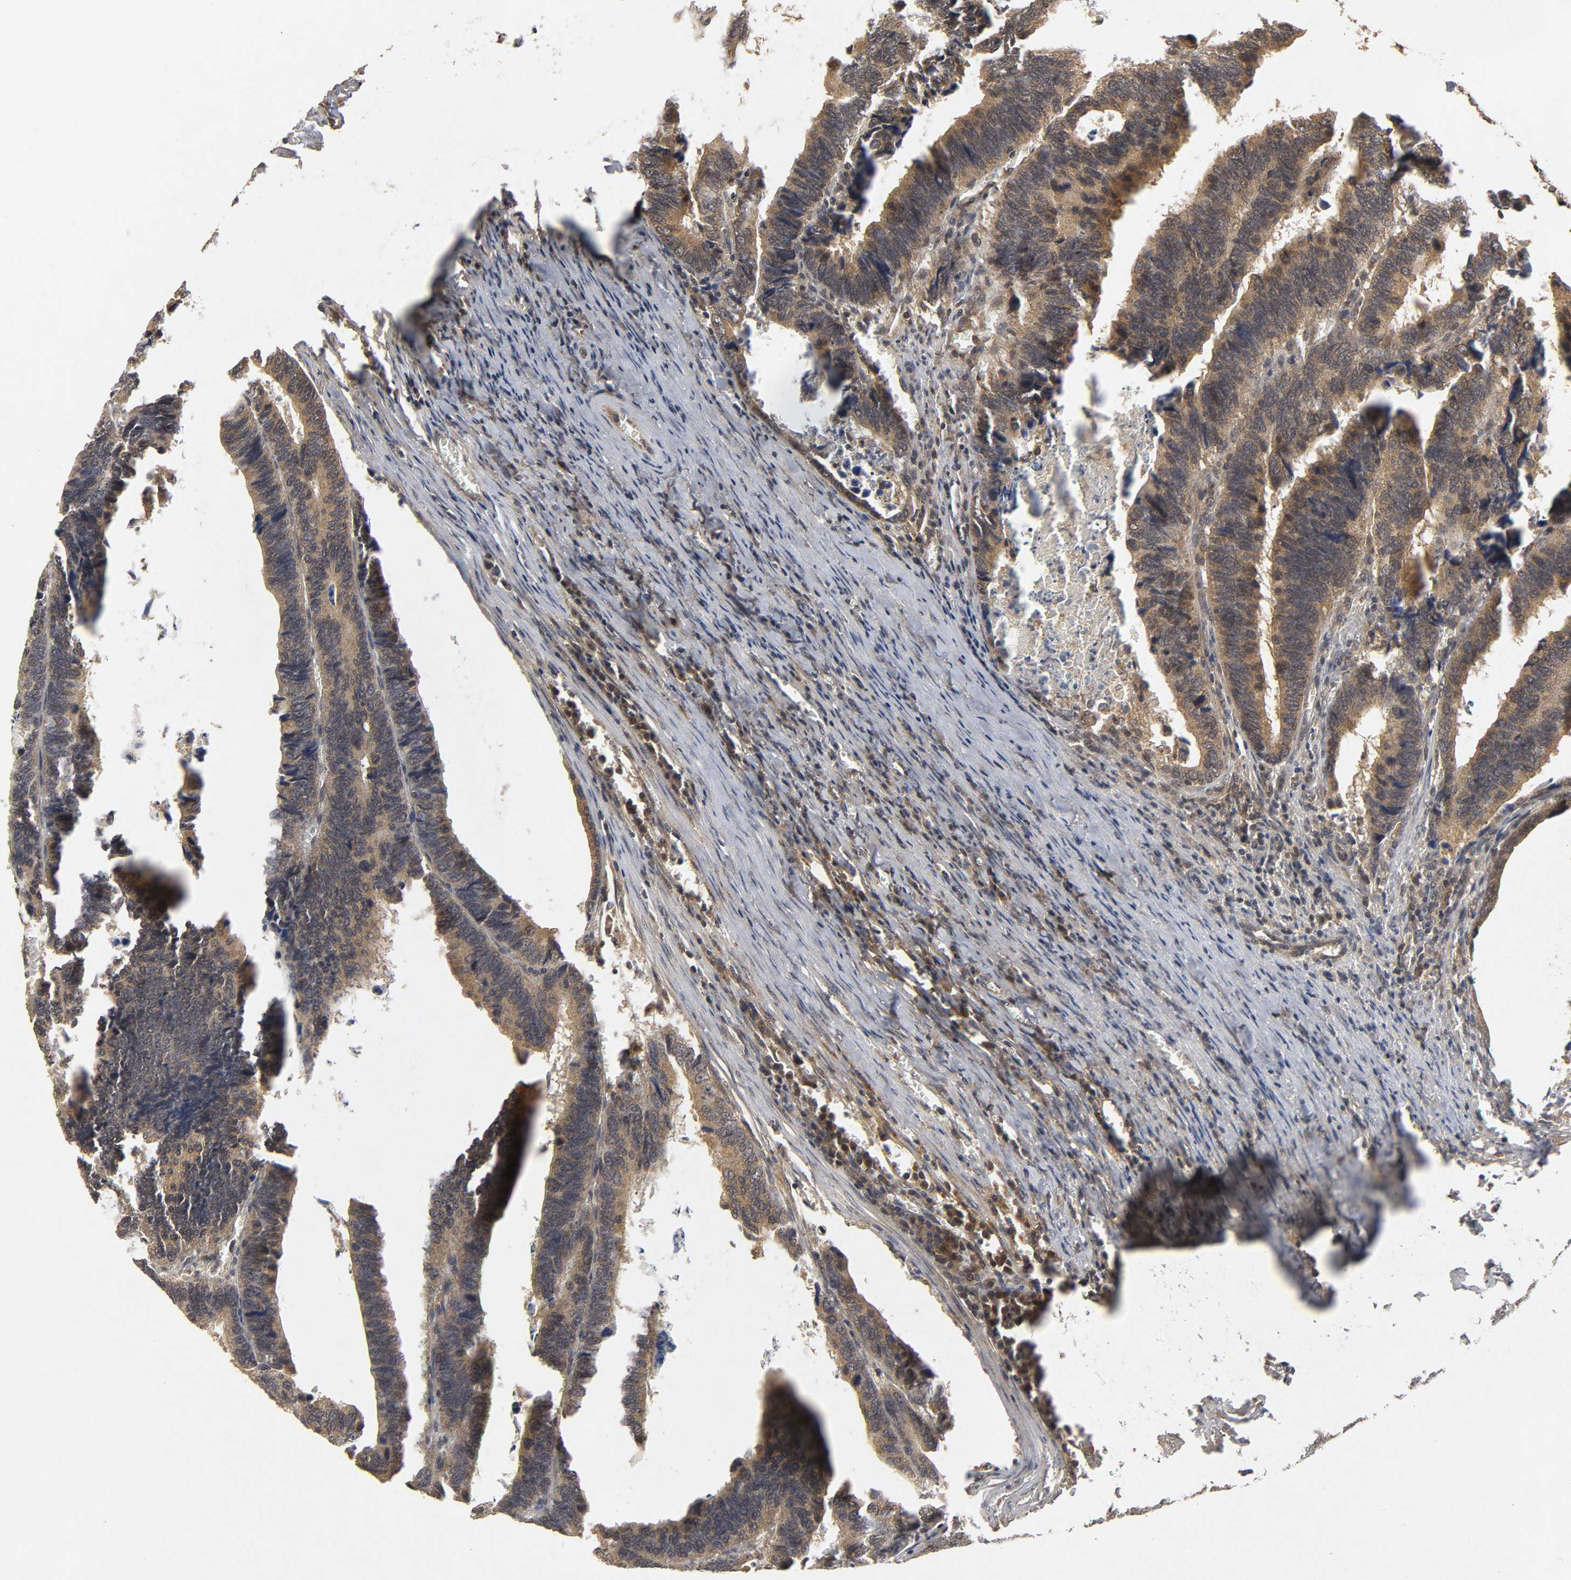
{"staining": {"intensity": "moderate", "quantity": ">75%", "location": "cytoplasmic/membranous"}, "tissue": "colorectal cancer", "cell_type": "Tumor cells", "image_type": "cancer", "snomed": [{"axis": "morphology", "description": "Adenocarcinoma, NOS"}, {"axis": "topography", "description": "Colon"}], "caption": "High-magnification brightfield microscopy of adenocarcinoma (colorectal) stained with DAB (3,3'-diaminobenzidine) (brown) and counterstained with hematoxylin (blue). tumor cells exhibit moderate cytoplasmic/membranous positivity is appreciated in approximately>75% of cells. Using DAB (3,3'-diaminobenzidine) (brown) and hematoxylin (blue) stains, captured at high magnification using brightfield microscopy.", "gene": "TRAF6", "patient": {"sex": "male", "age": 72}}